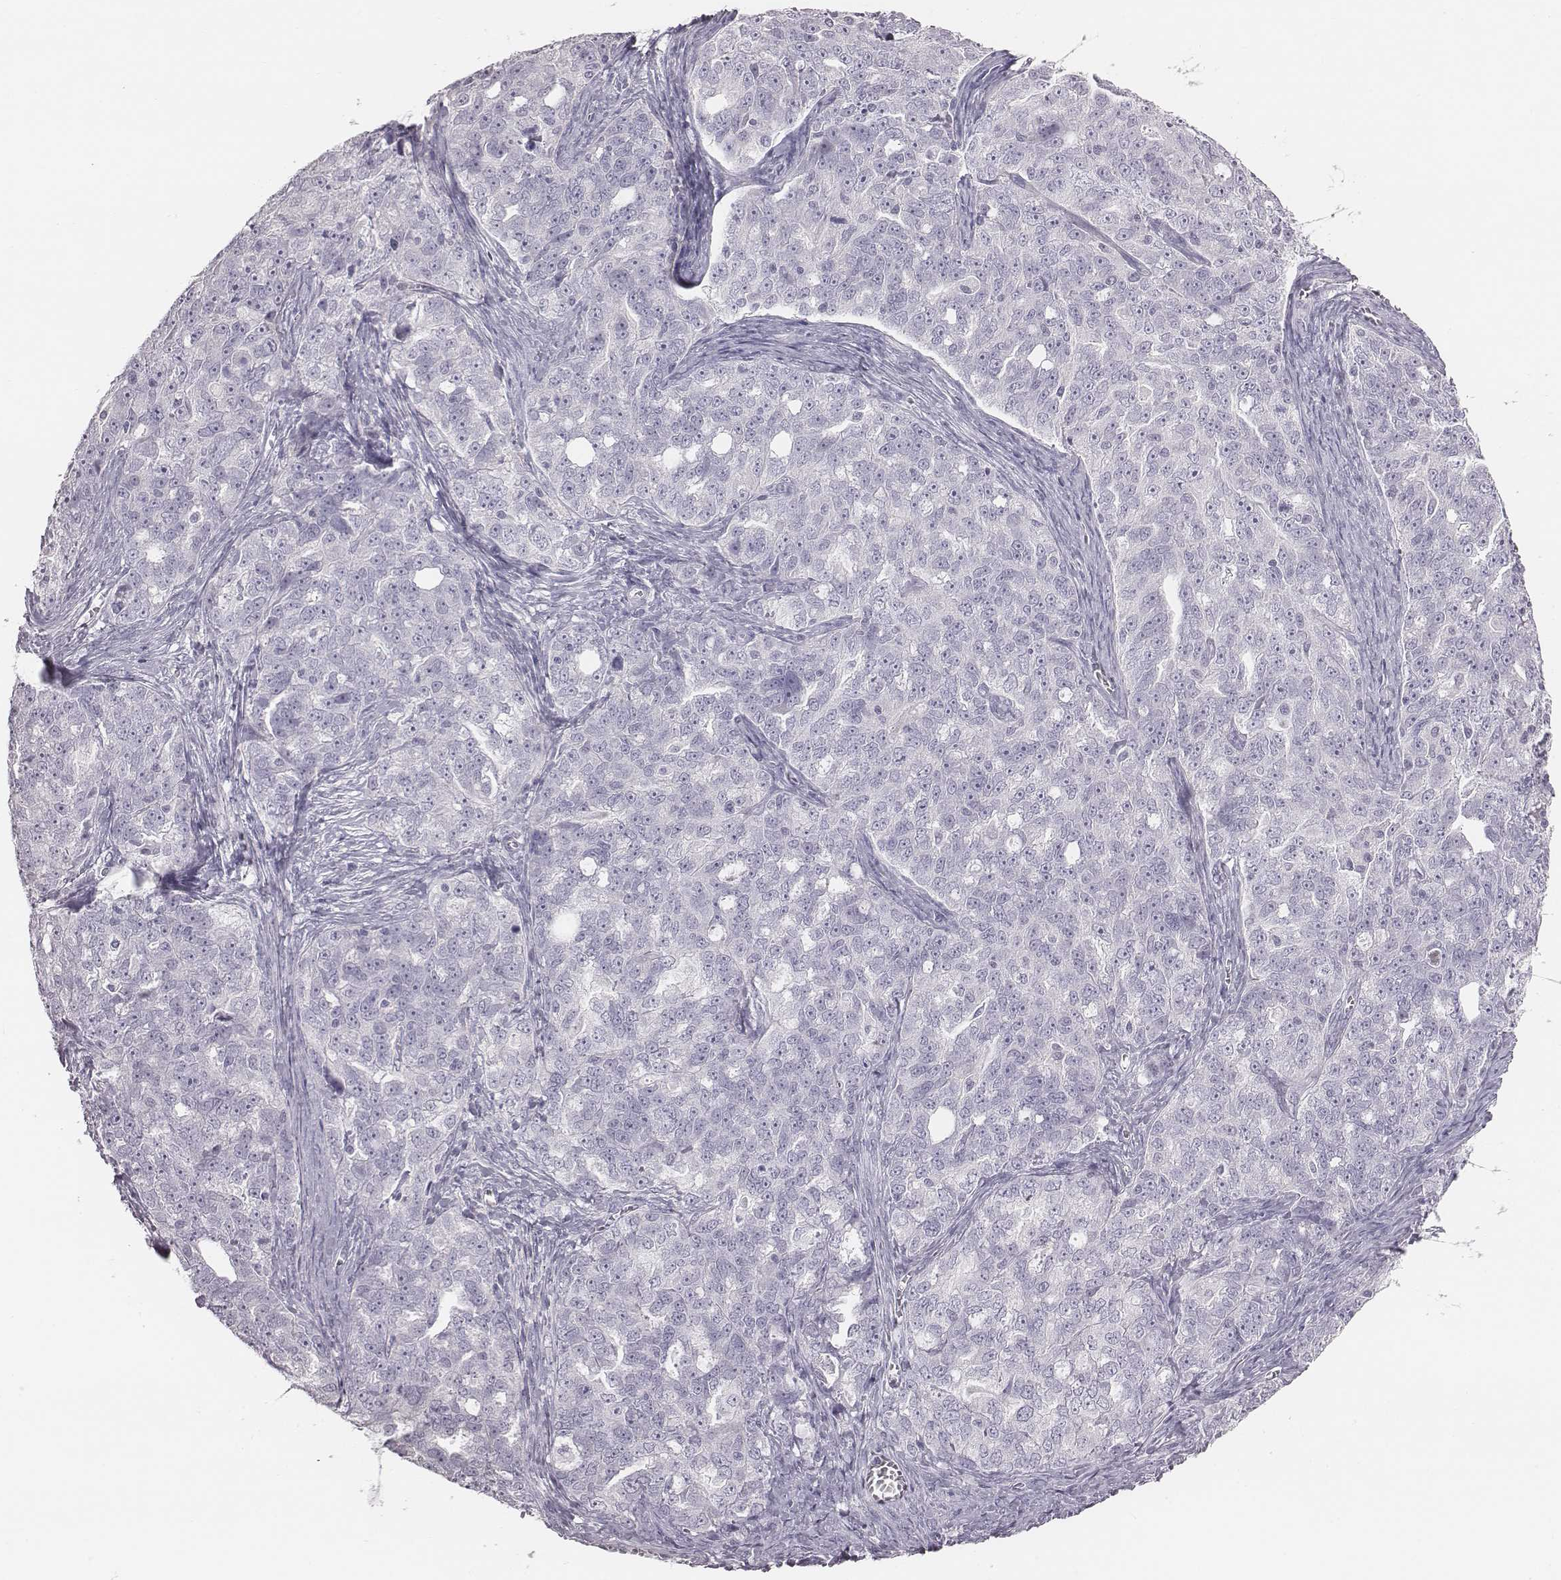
{"staining": {"intensity": "negative", "quantity": "none", "location": "none"}, "tissue": "ovarian cancer", "cell_type": "Tumor cells", "image_type": "cancer", "snomed": [{"axis": "morphology", "description": "Cystadenocarcinoma, serous, NOS"}, {"axis": "topography", "description": "Ovary"}], "caption": "Tumor cells show no significant protein positivity in ovarian cancer (serous cystadenocarcinoma).", "gene": "C6orf58", "patient": {"sex": "female", "age": 51}}